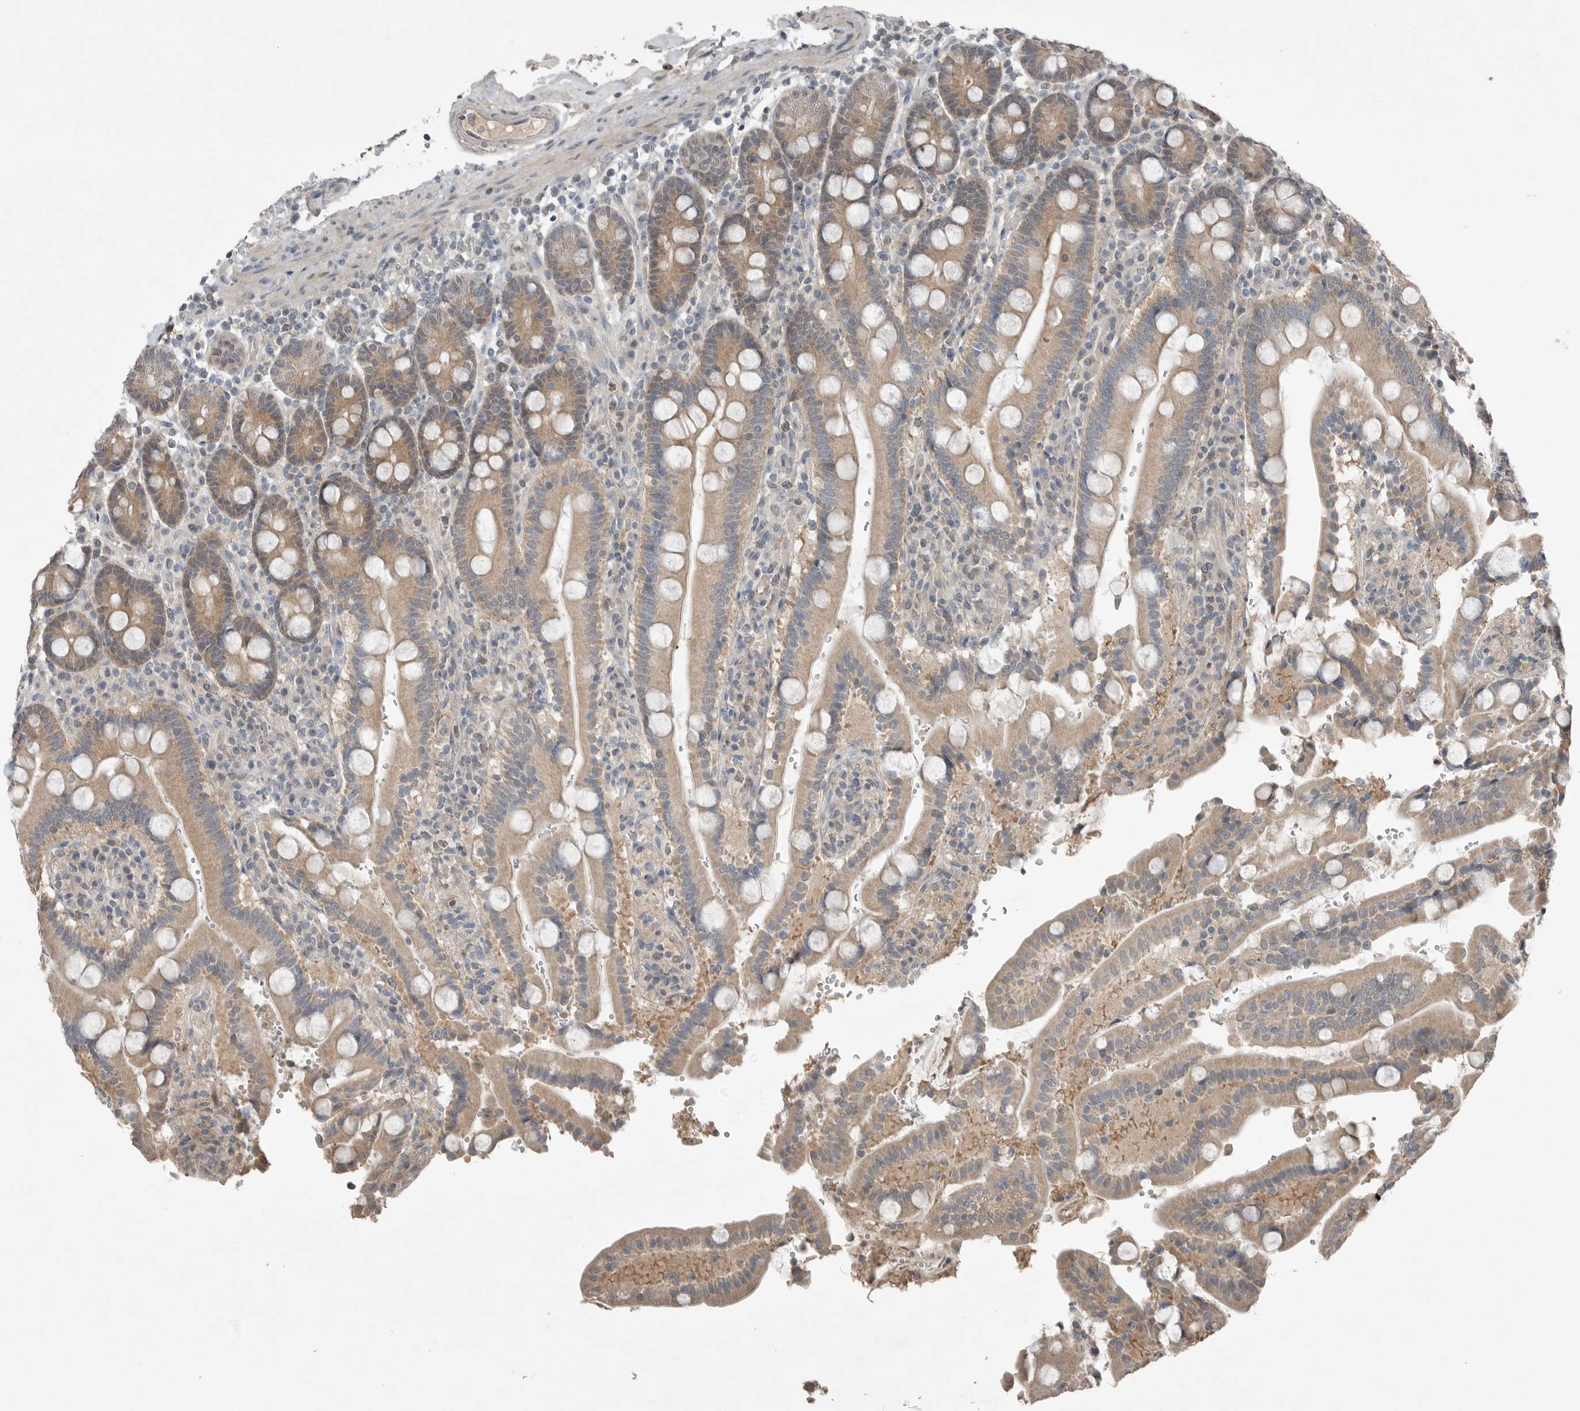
{"staining": {"intensity": "moderate", "quantity": ">75%", "location": "cytoplasmic/membranous"}, "tissue": "duodenum", "cell_type": "Glandular cells", "image_type": "normal", "snomed": [{"axis": "morphology", "description": "Normal tissue, NOS"}, {"axis": "topography", "description": "Small intestine, NOS"}], "caption": "Glandular cells exhibit medium levels of moderate cytoplasmic/membranous staining in about >75% of cells in unremarkable human duodenum.", "gene": "MFAP3L", "patient": {"sex": "female", "age": 71}}